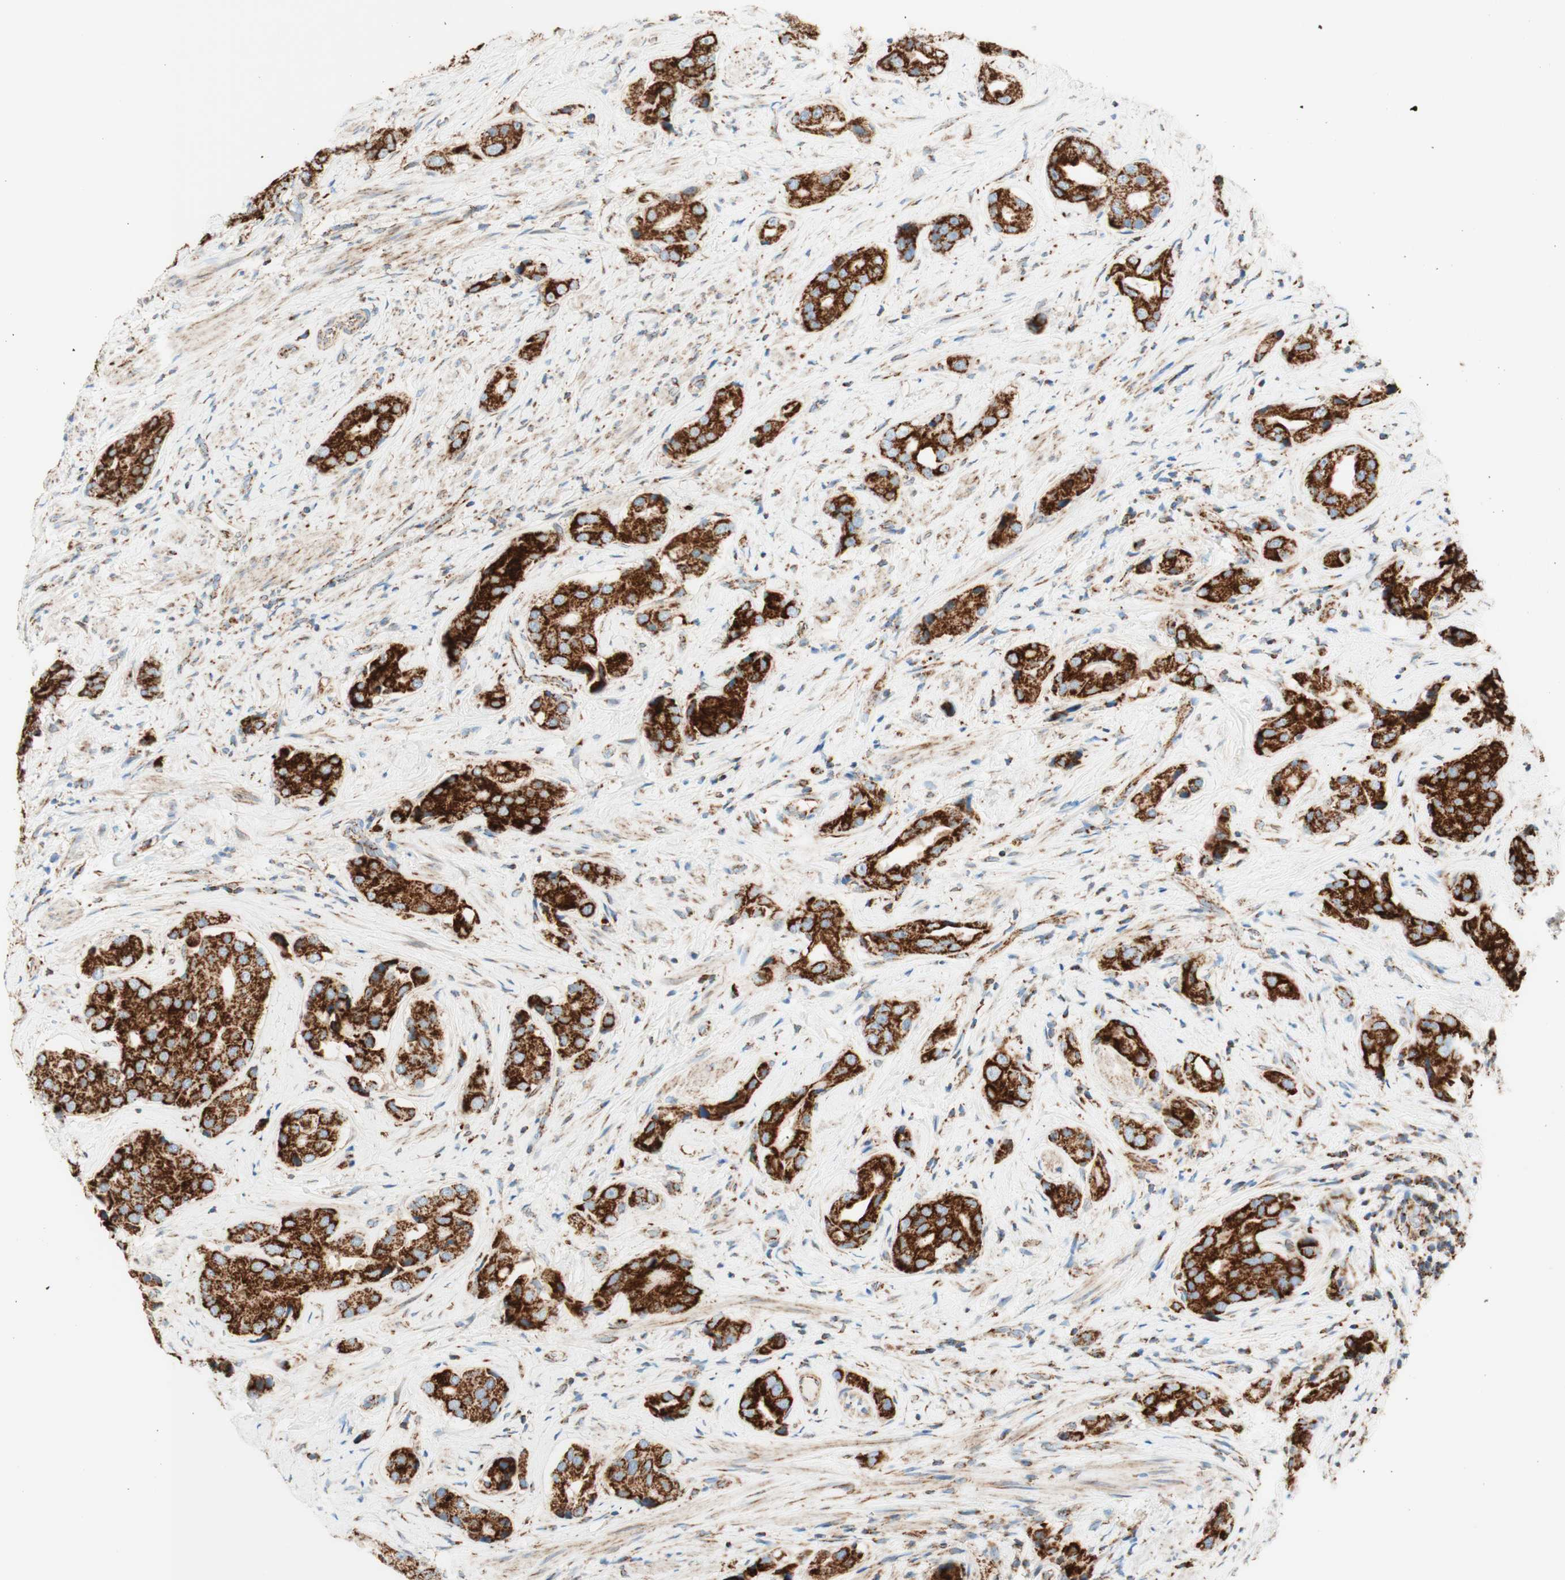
{"staining": {"intensity": "strong", "quantity": ">75%", "location": "cytoplasmic/membranous"}, "tissue": "prostate cancer", "cell_type": "Tumor cells", "image_type": "cancer", "snomed": [{"axis": "morphology", "description": "Adenocarcinoma, High grade"}, {"axis": "topography", "description": "Prostate"}], "caption": "Prostate cancer stained with DAB (3,3'-diaminobenzidine) immunohistochemistry exhibits high levels of strong cytoplasmic/membranous staining in approximately >75% of tumor cells.", "gene": "TOMM20", "patient": {"sex": "male", "age": 71}}